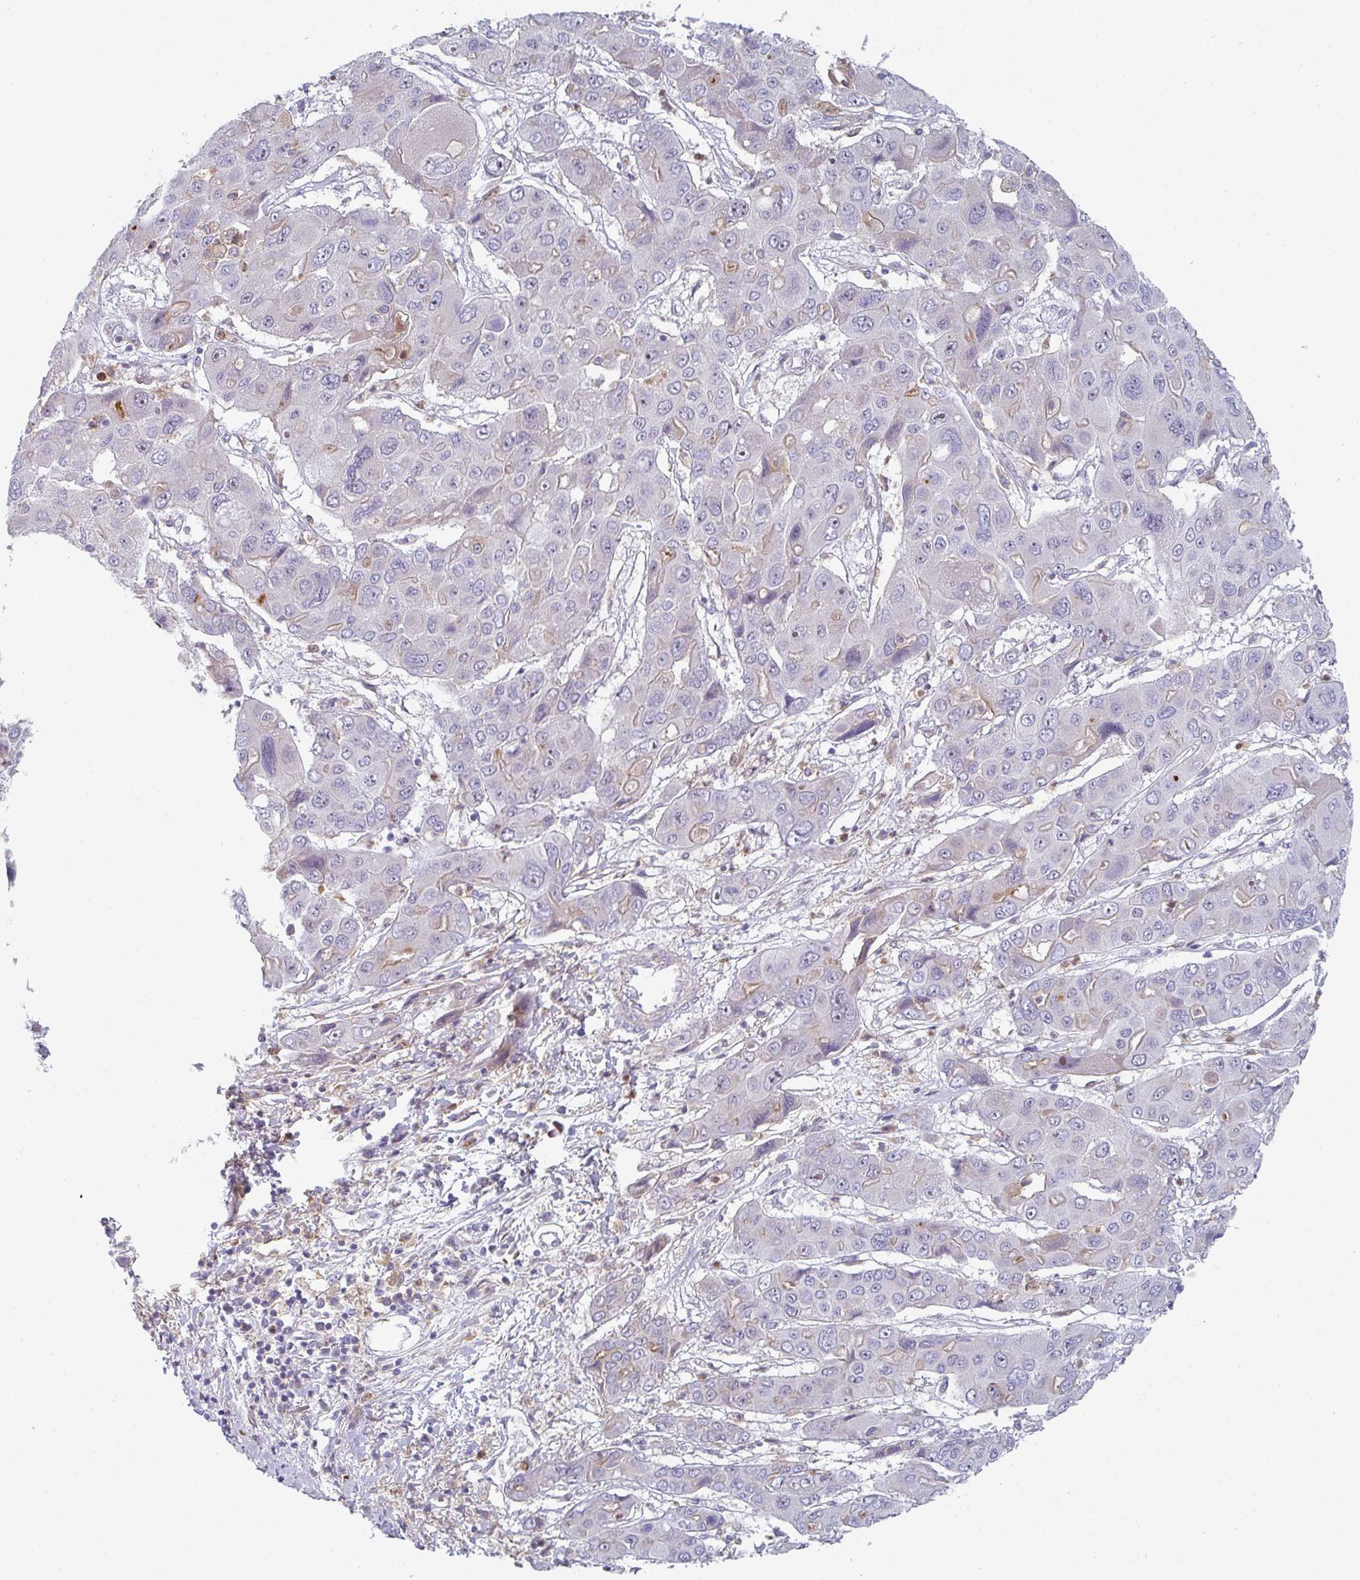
{"staining": {"intensity": "moderate", "quantity": "<25%", "location": "cytoplasmic/membranous"}, "tissue": "liver cancer", "cell_type": "Tumor cells", "image_type": "cancer", "snomed": [{"axis": "morphology", "description": "Cholangiocarcinoma"}, {"axis": "topography", "description": "Liver"}], "caption": "Liver cholangiocarcinoma stained with a brown dye displays moderate cytoplasmic/membranous positive staining in about <25% of tumor cells.", "gene": "KLHL33", "patient": {"sex": "male", "age": 67}}